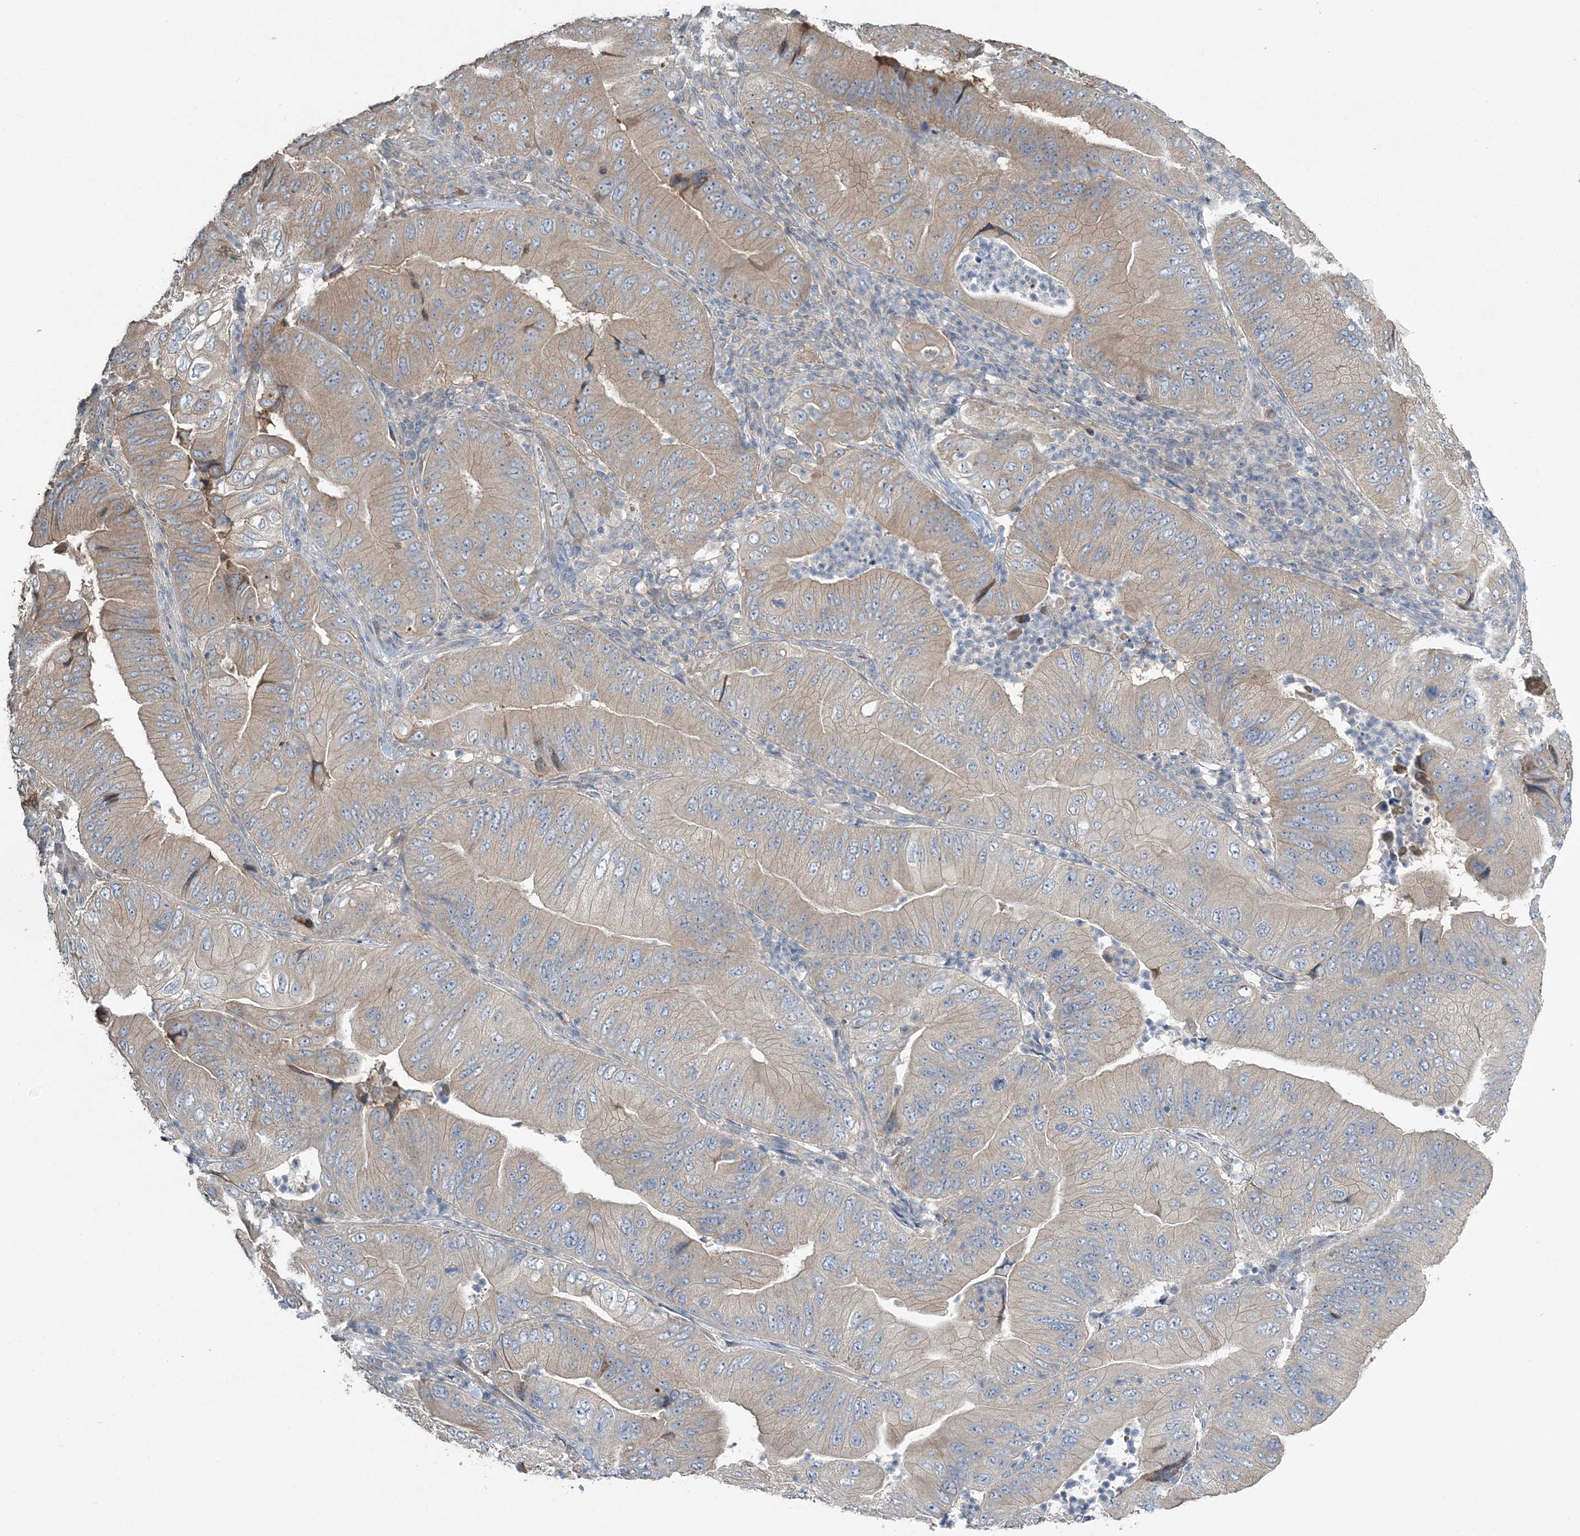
{"staining": {"intensity": "weak", "quantity": ">75%", "location": "cytoplasmic/membranous"}, "tissue": "pancreatic cancer", "cell_type": "Tumor cells", "image_type": "cancer", "snomed": [{"axis": "morphology", "description": "Adenocarcinoma, NOS"}, {"axis": "topography", "description": "Pancreas"}], "caption": "An immunohistochemistry (IHC) image of tumor tissue is shown. Protein staining in brown shows weak cytoplasmic/membranous positivity in pancreatic cancer (adenocarcinoma) within tumor cells.", "gene": "SLC4A10", "patient": {"sex": "female", "age": 77}}